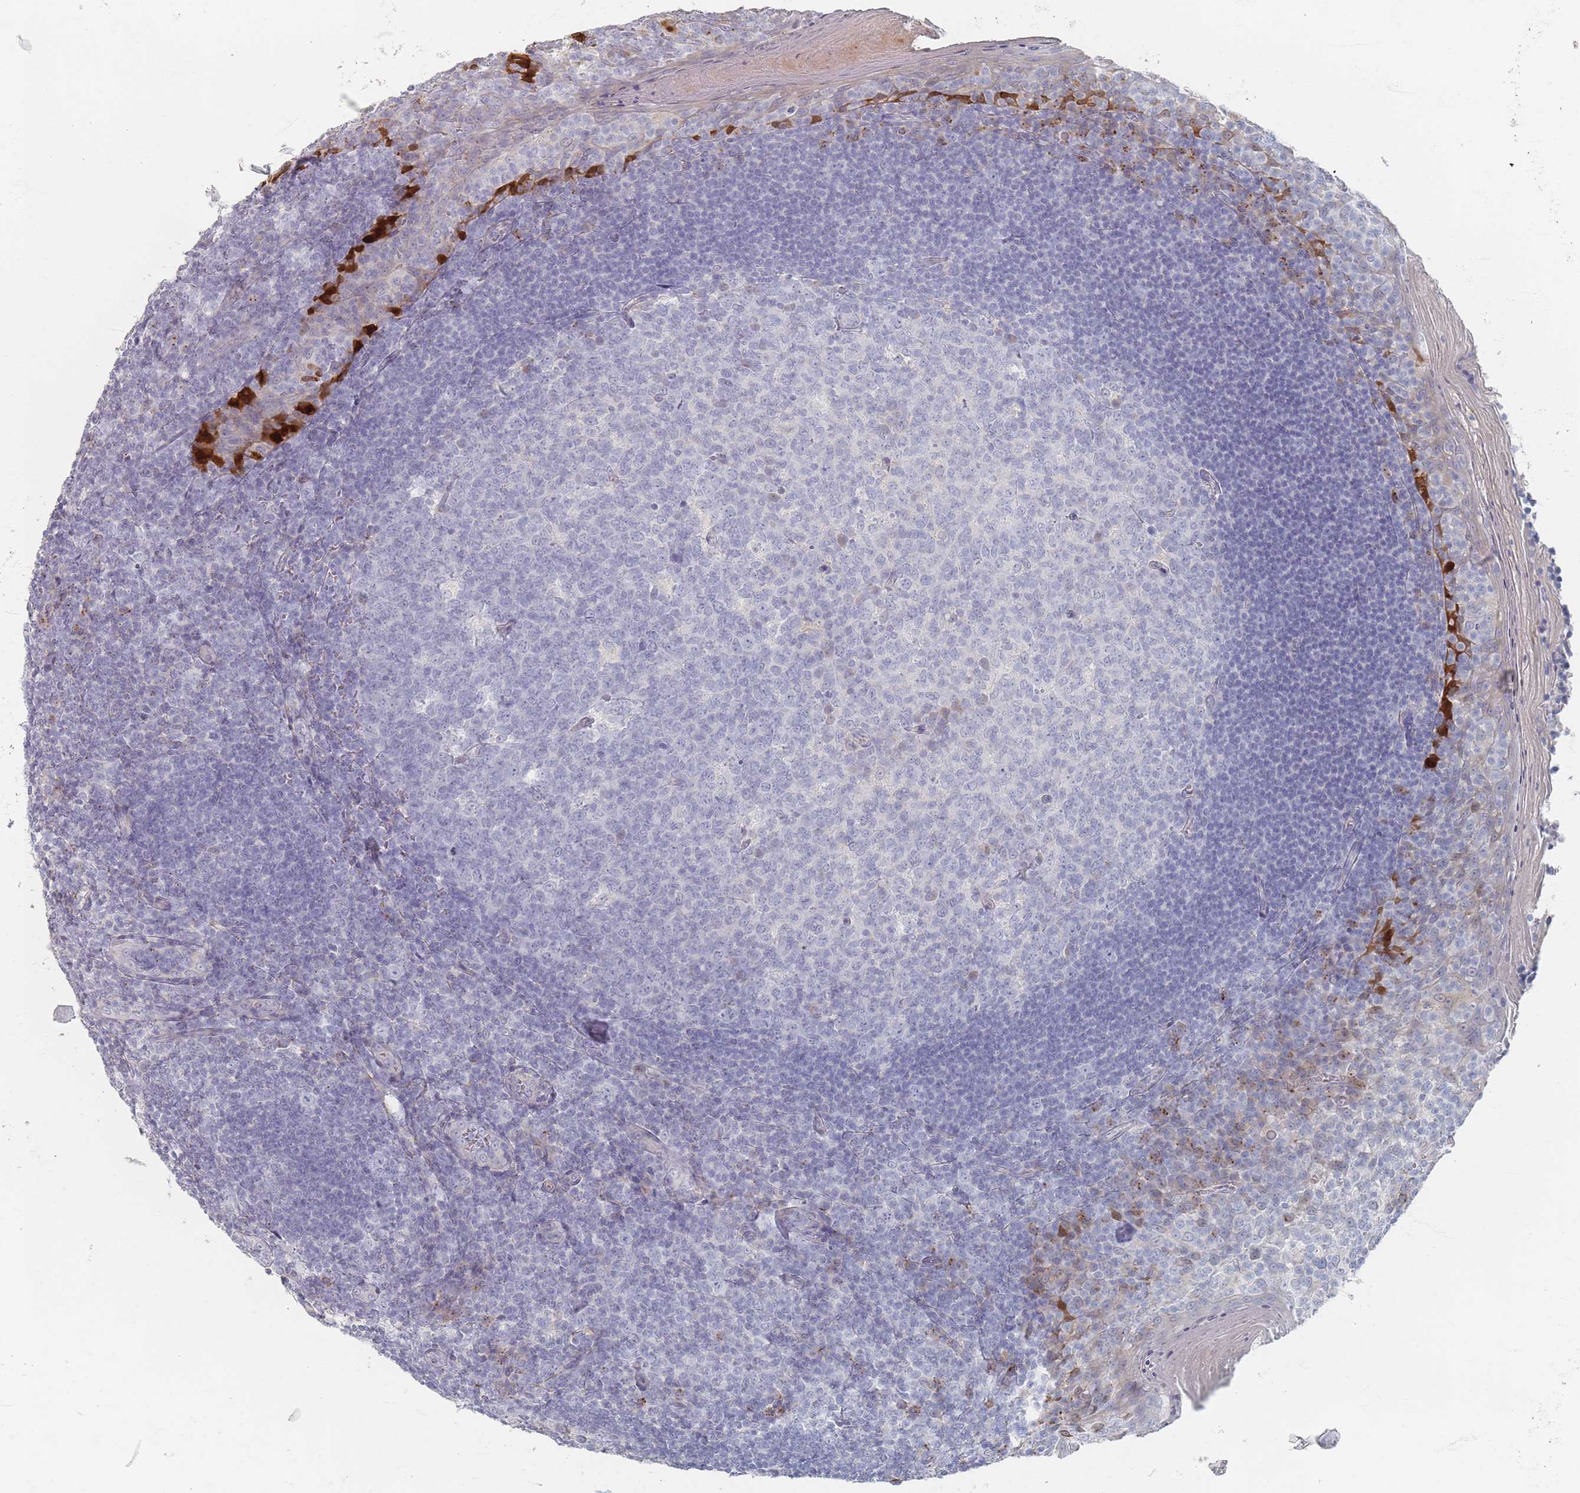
{"staining": {"intensity": "negative", "quantity": "none", "location": "none"}, "tissue": "tonsil", "cell_type": "Germinal center cells", "image_type": "normal", "snomed": [{"axis": "morphology", "description": "Normal tissue, NOS"}, {"axis": "topography", "description": "Tonsil"}], "caption": "High magnification brightfield microscopy of unremarkable tonsil stained with DAB (3,3'-diaminobenzidine) (brown) and counterstained with hematoxylin (blue): germinal center cells show no significant expression.", "gene": "ENSG00000251357", "patient": {"sex": "male", "age": 27}}